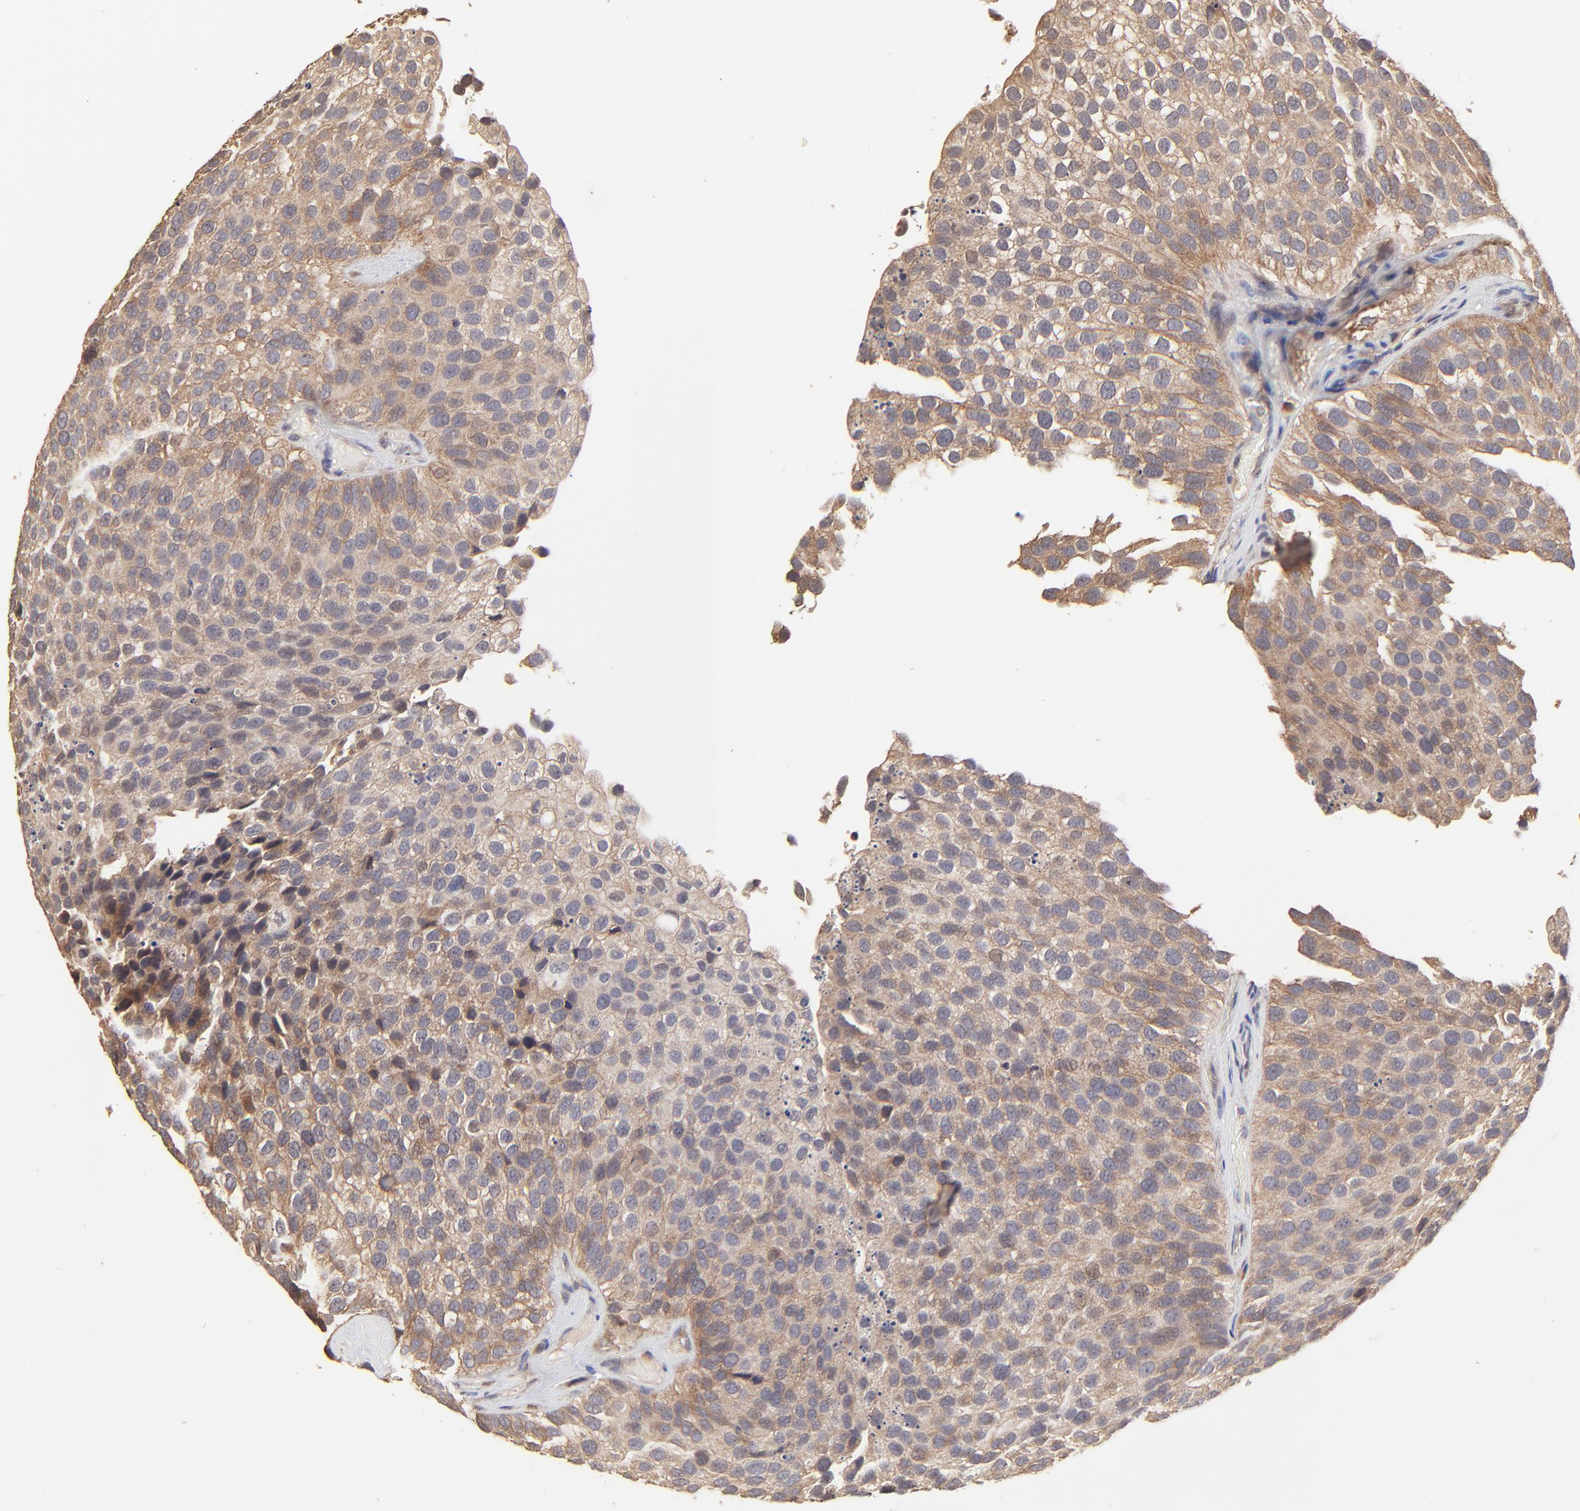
{"staining": {"intensity": "moderate", "quantity": ">75%", "location": "cytoplasmic/membranous"}, "tissue": "urothelial cancer", "cell_type": "Tumor cells", "image_type": "cancer", "snomed": [{"axis": "morphology", "description": "Urothelial carcinoma, High grade"}, {"axis": "topography", "description": "Urinary bladder"}], "caption": "Protein analysis of urothelial cancer tissue demonstrates moderate cytoplasmic/membranous staining in approximately >75% of tumor cells.", "gene": "STON2", "patient": {"sex": "male", "age": 72}}